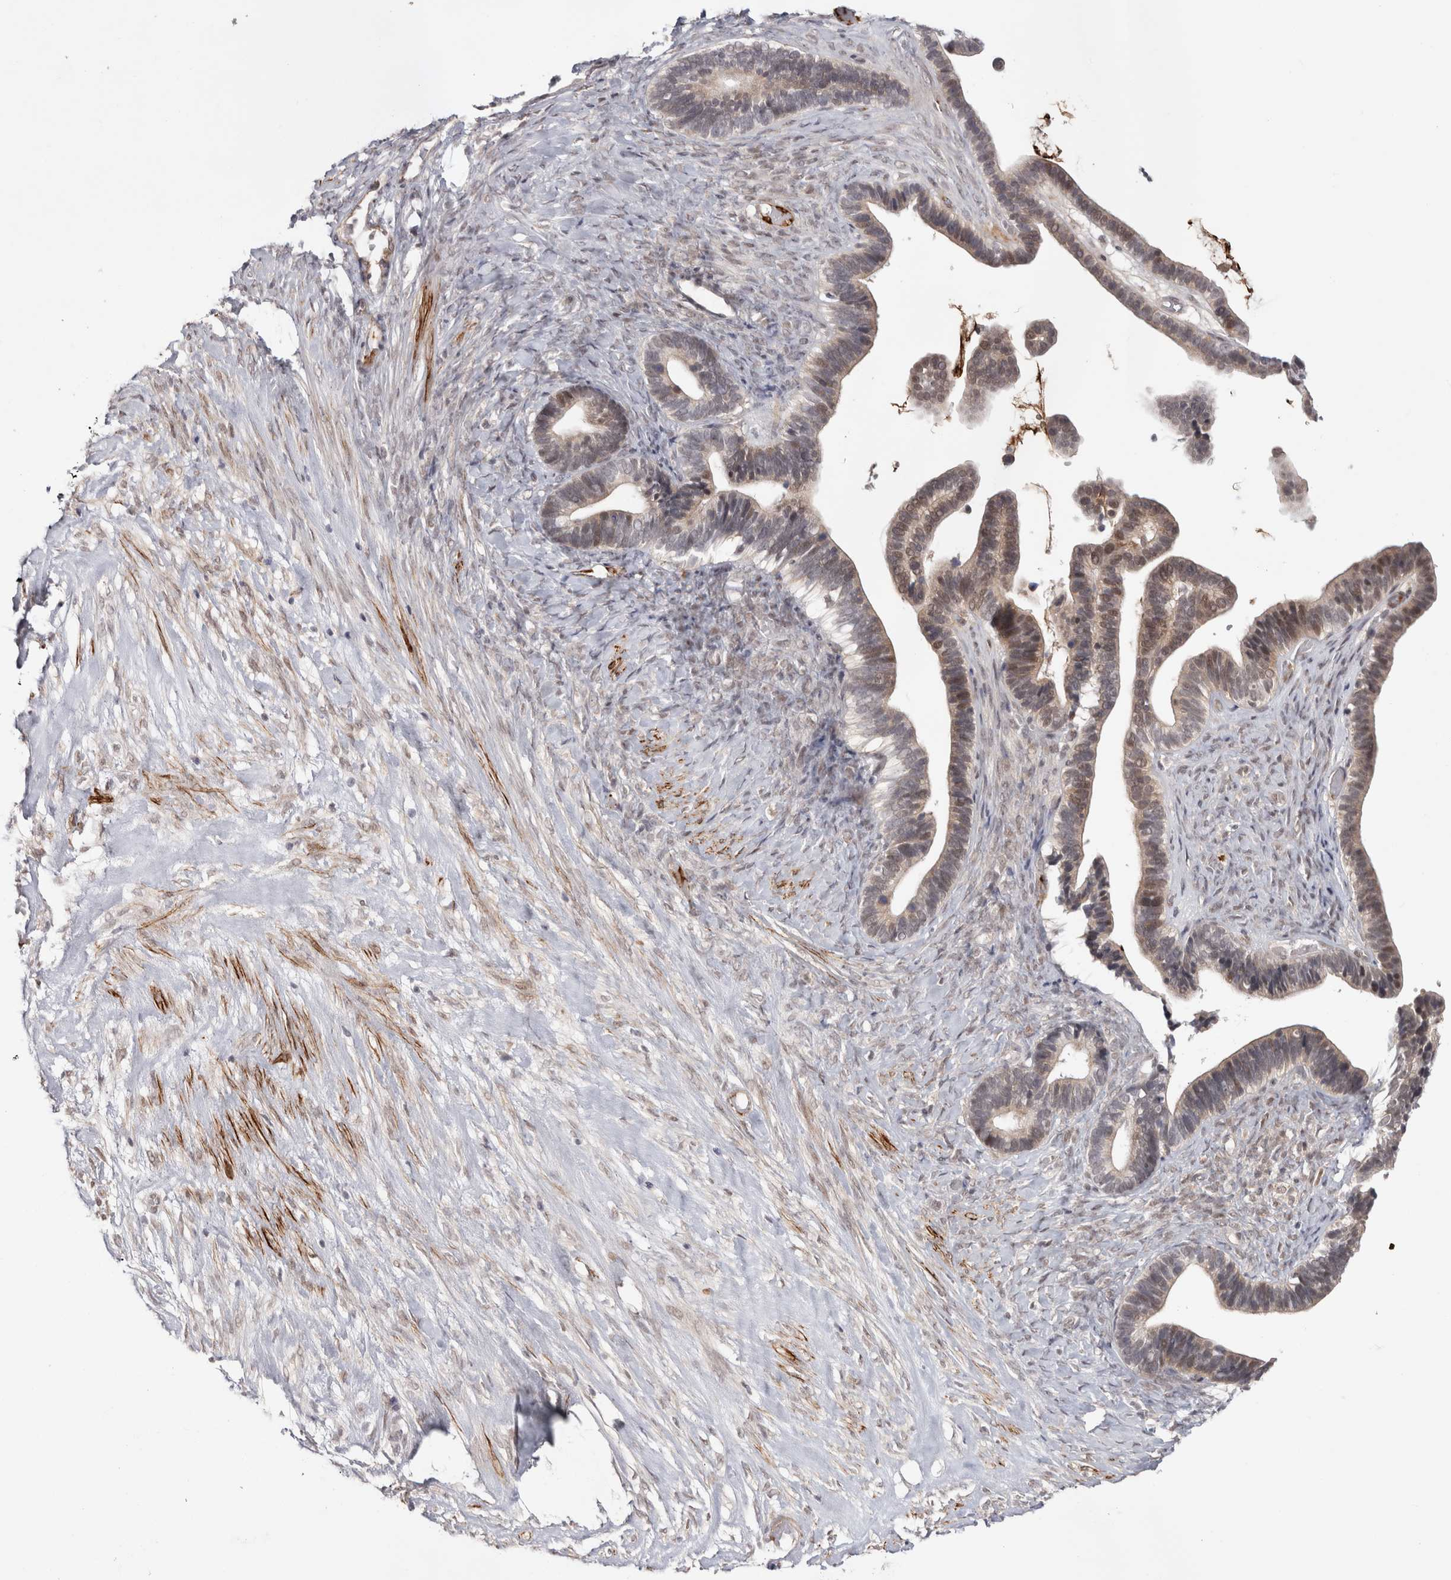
{"staining": {"intensity": "weak", "quantity": "25%-75%", "location": "cytoplasmic/membranous"}, "tissue": "ovarian cancer", "cell_type": "Tumor cells", "image_type": "cancer", "snomed": [{"axis": "morphology", "description": "Cystadenocarcinoma, serous, NOS"}, {"axis": "topography", "description": "Ovary"}], "caption": "This image displays immunohistochemistry (IHC) staining of serous cystadenocarcinoma (ovarian), with low weak cytoplasmic/membranous staining in approximately 25%-75% of tumor cells.", "gene": "ZNF318", "patient": {"sex": "female", "age": 56}}